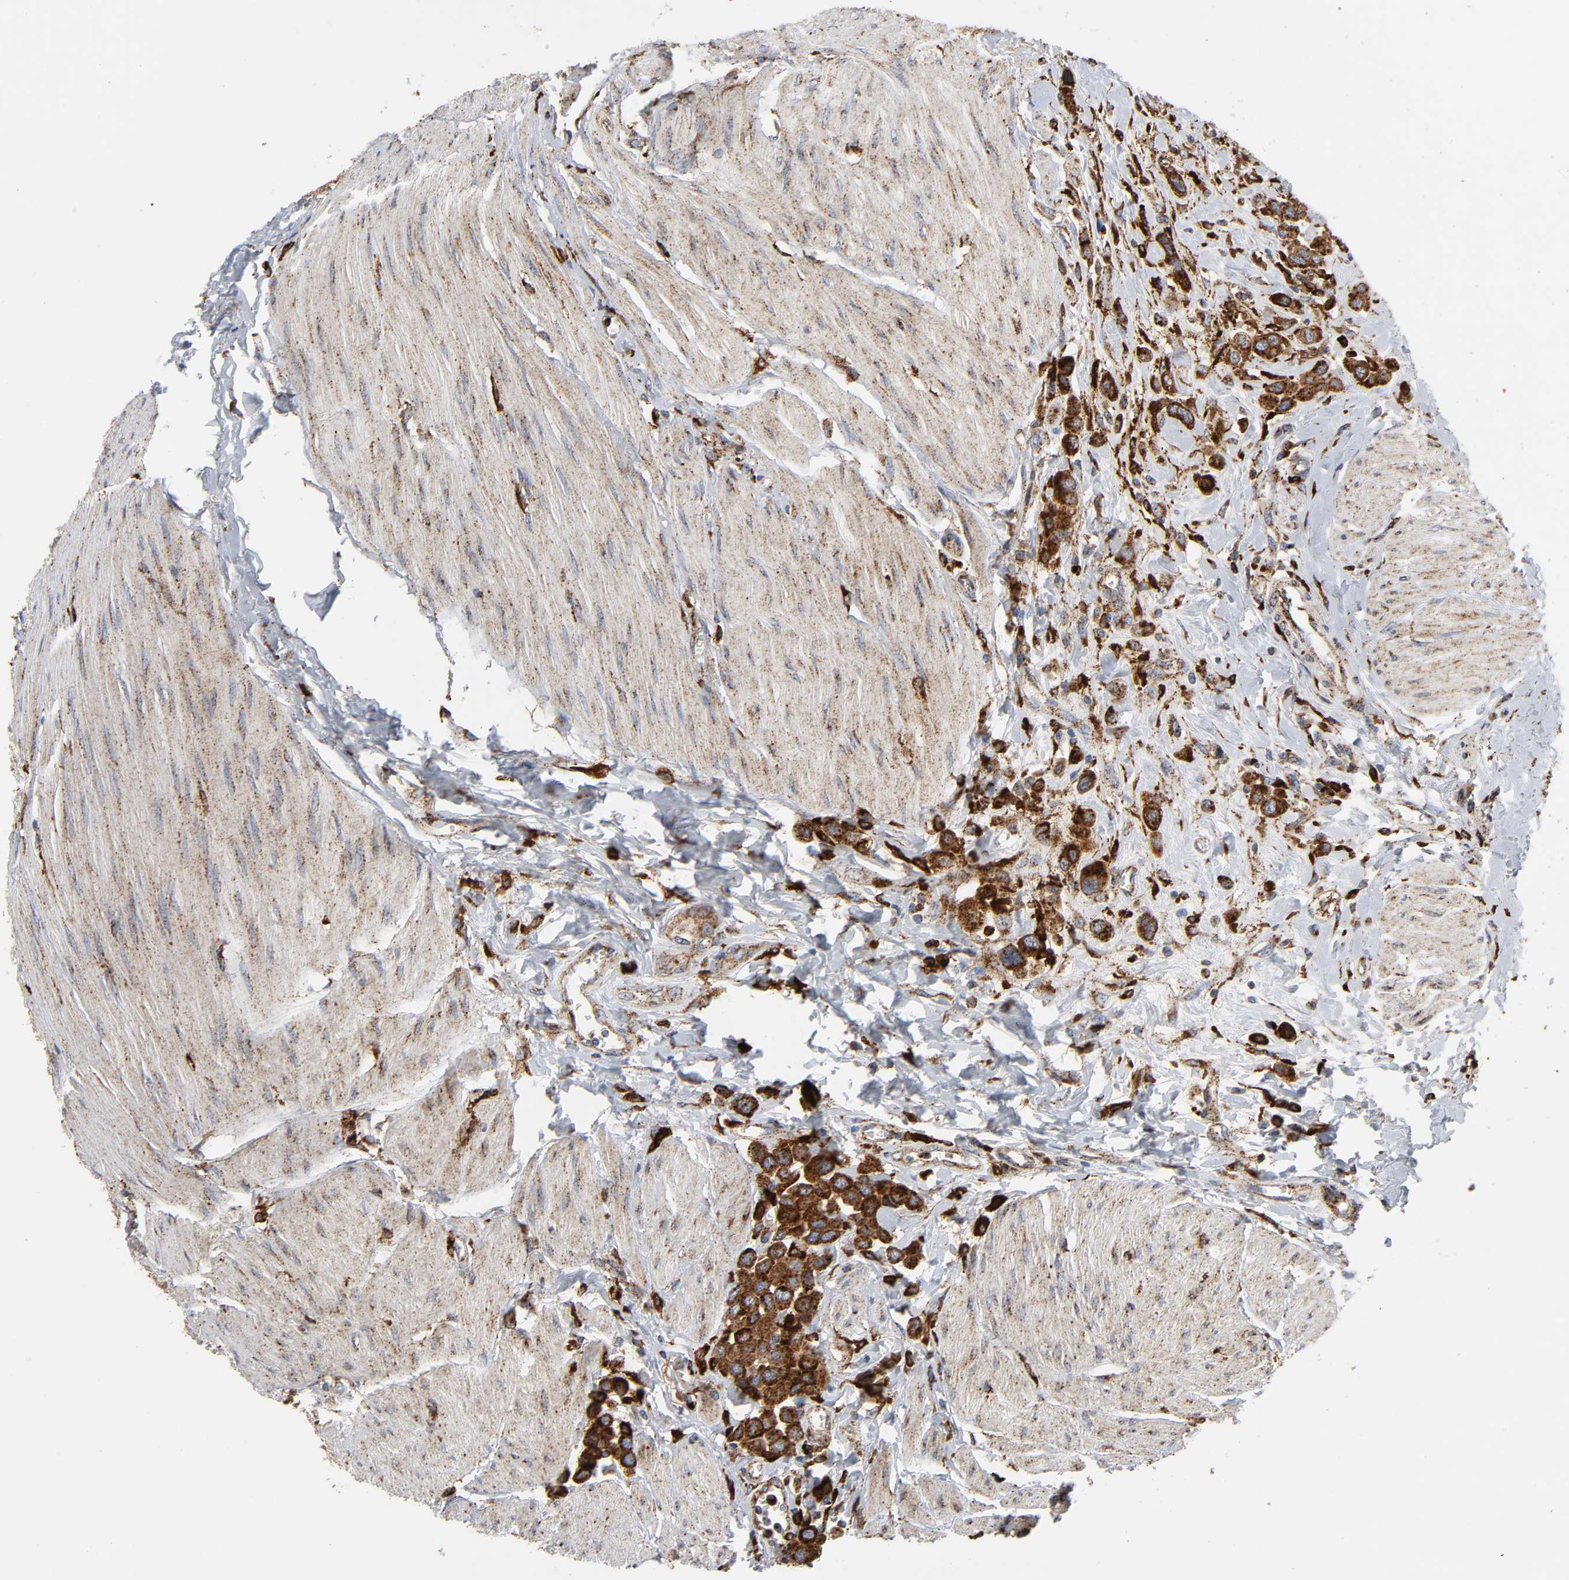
{"staining": {"intensity": "strong", "quantity": ">75%", "location": "cytoplasmic/membranous"}, "tissue": "urothelial cancer", "cell_type": "Tumor cells", "image_type": "cancer", "snomed": [{"axis": "morphology", "description": "Urothelial carcinoma, High grade"}, {"axis": "topography", "description": "Urinary bladder"}], "caption": "Protein staining shows strong cytoplasmic/membranous expression in about >75% of tumor cells in urothelial cancer.", "gene": "PSAP", "patient": {"sex": "male", "age": 50}}